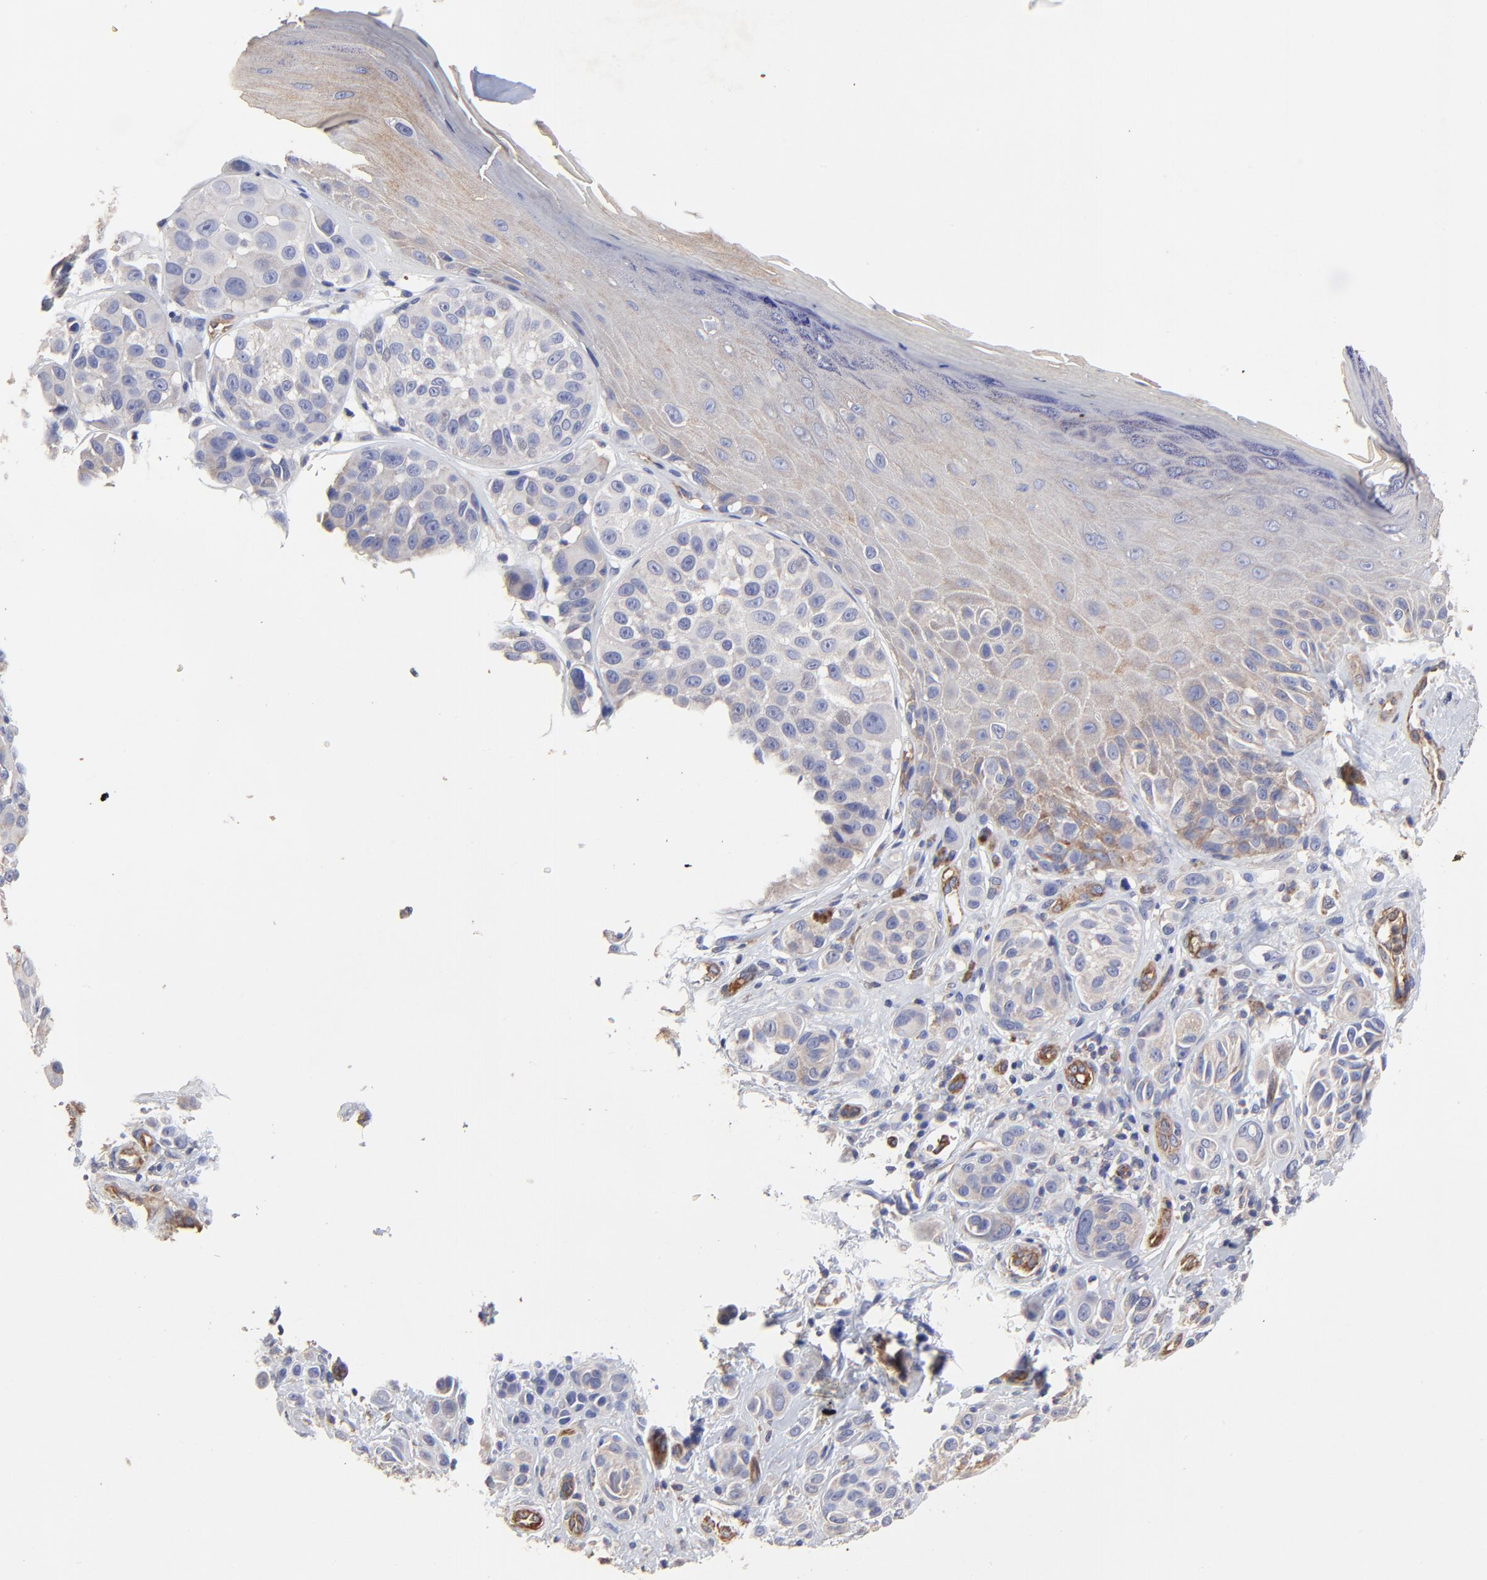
{"staining": {"intensity": "negative", "quantity": "none", "location": "none"}, "tissue": "melanoma", "cell_type": "Tumor cells", "image_type": "cancer", "snomed": [{"axis": "morphology", "description": "Malignant melanoma, NOS"}, {"axis": "topography", "description": "Skin"}], "caption": "There is no significant staining in tumor cells of malignant melanoma.", "gene": "SULF2", "patient": {"sex": "male", "age": 57}}